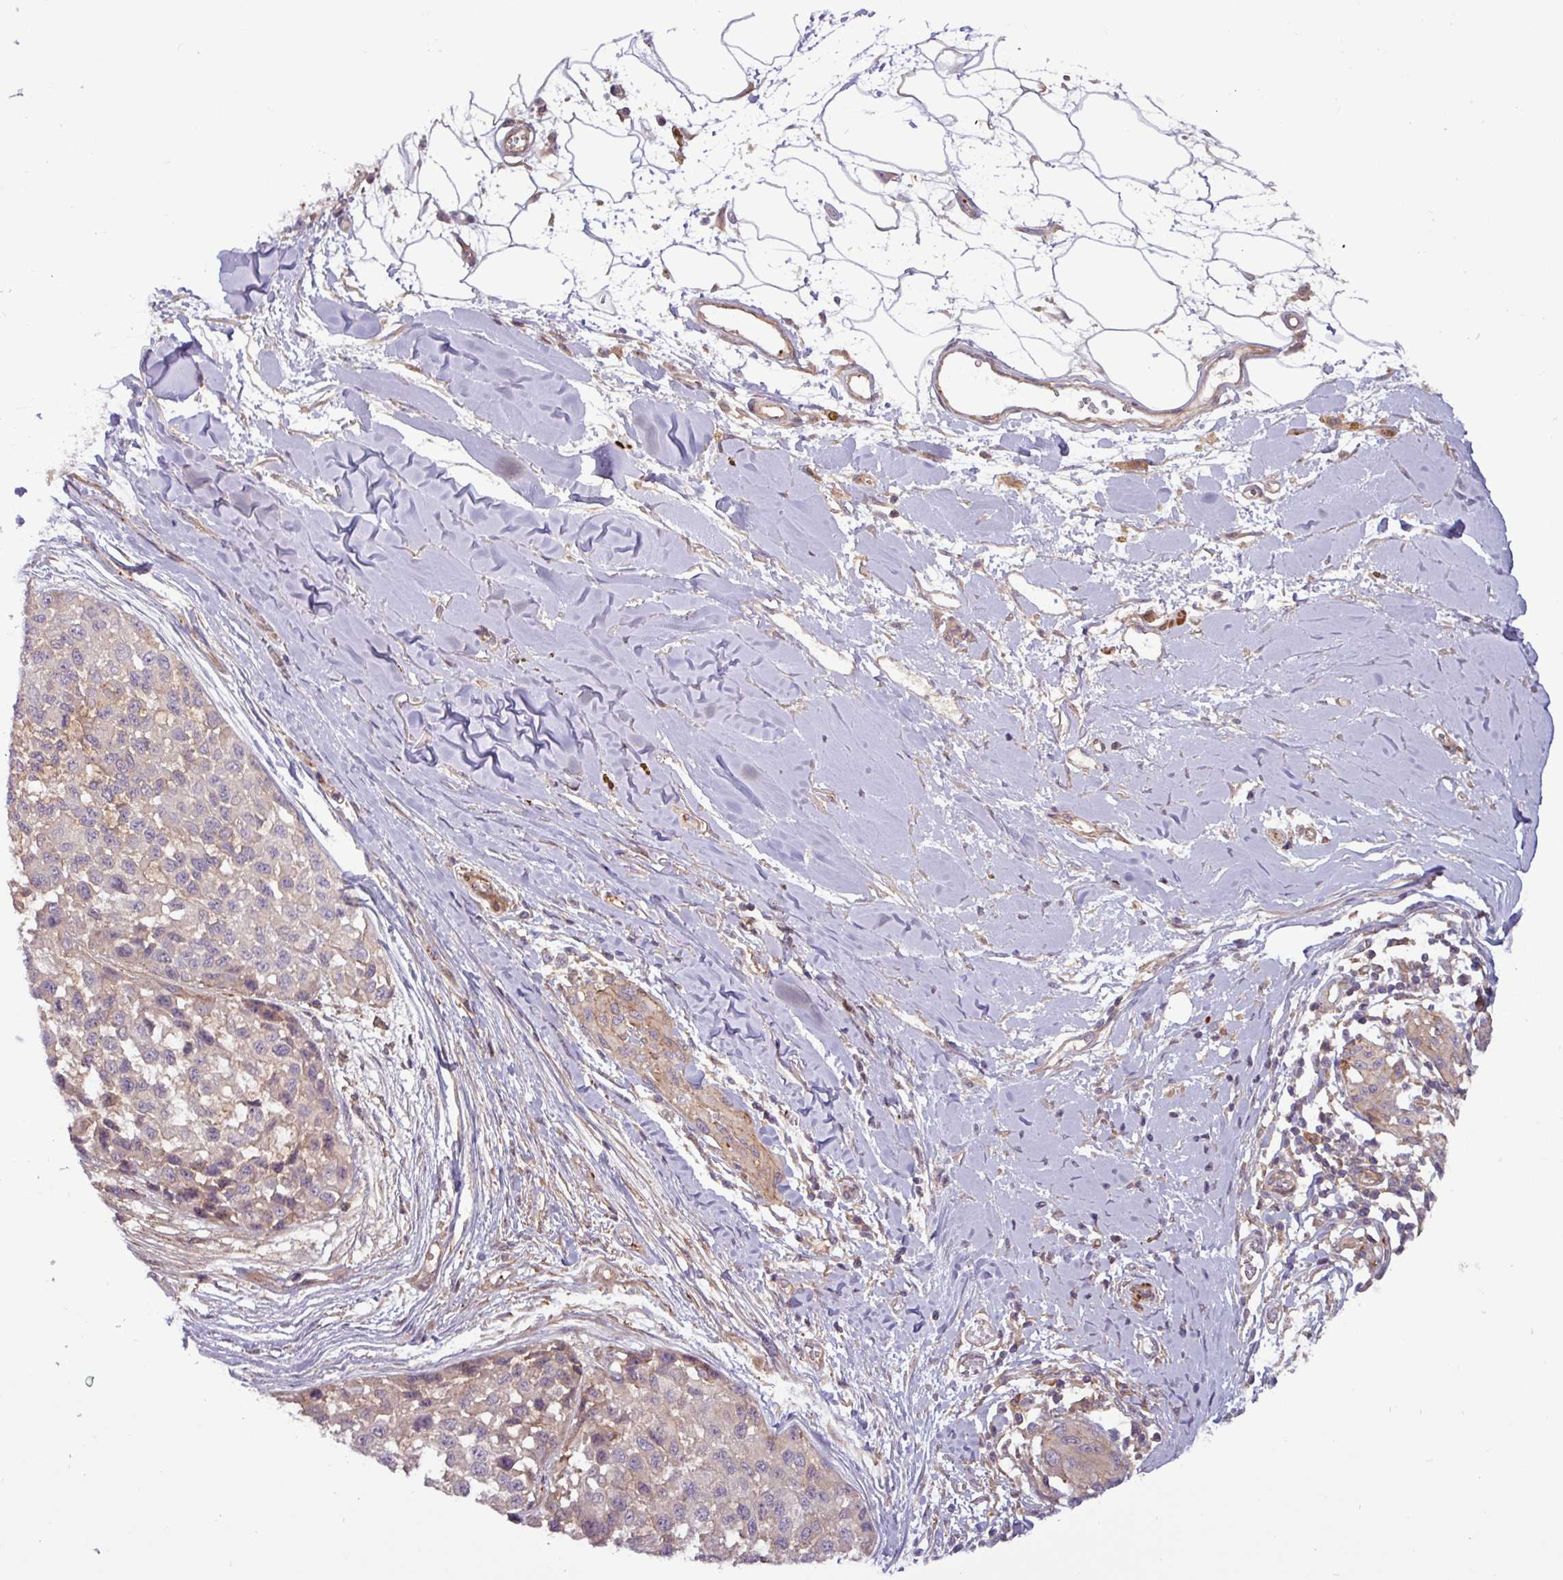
{"staining": {"intensity": "negative", "quantity": "none", "location": "none"}, "tissue": "melanoma", "cell_type": "Tumor cells", "image_type": "cancer", "snomed": [{"axis": "morphology", "description": "Malignant melanoma, NOS"}, {"axis": "topography", "description": "Skin"}], "caption": "Malignant melanoma was stained to show a protein in brown. There is no significant staining in tumor cells.", "gene": "PCED1A", "patient": {"sex": "male", "age": 62}}